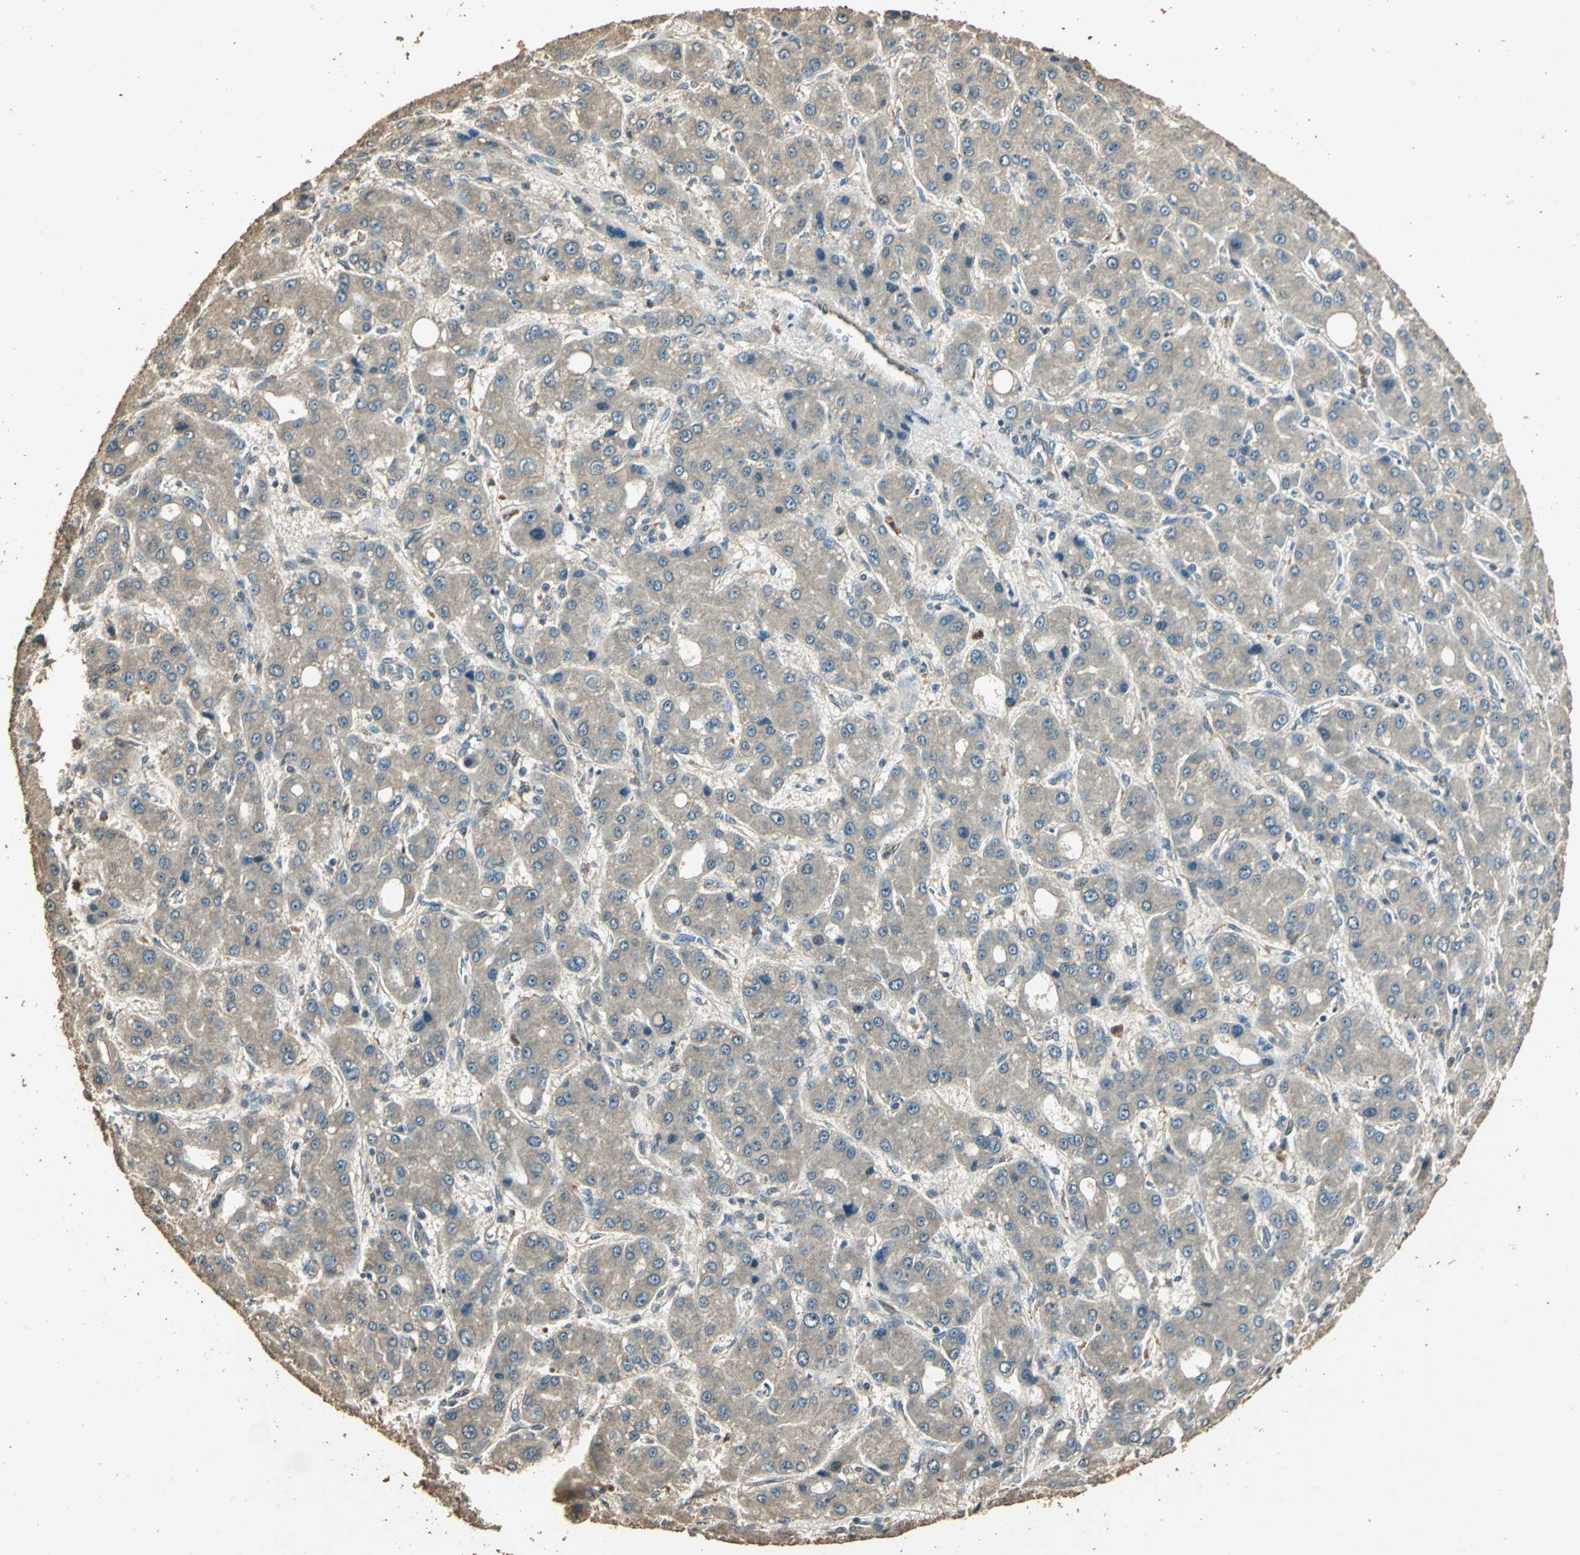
{"staining": {"intensity": "weak", "quantity": ">75%", "location": "cytoplasmic/membranous"}, "tissue": "liver cancer", "cell_type": "Tumor cells", "image_type": "cancer", "snomed": [{"axis": "morphology", "description": "Carcinoma, Hepatocellular, NOS"}, {"axis": "topography", "description": "Liver"}], "caption": "Tumor cells reveal low levels of weak cytoplasmic/membranous positivity in about >75% of cells in human liver cancer (hepatocellular carcinoma).", "gene": "TMPRSS4", "patient": {"sex": "male", "age": 55}}